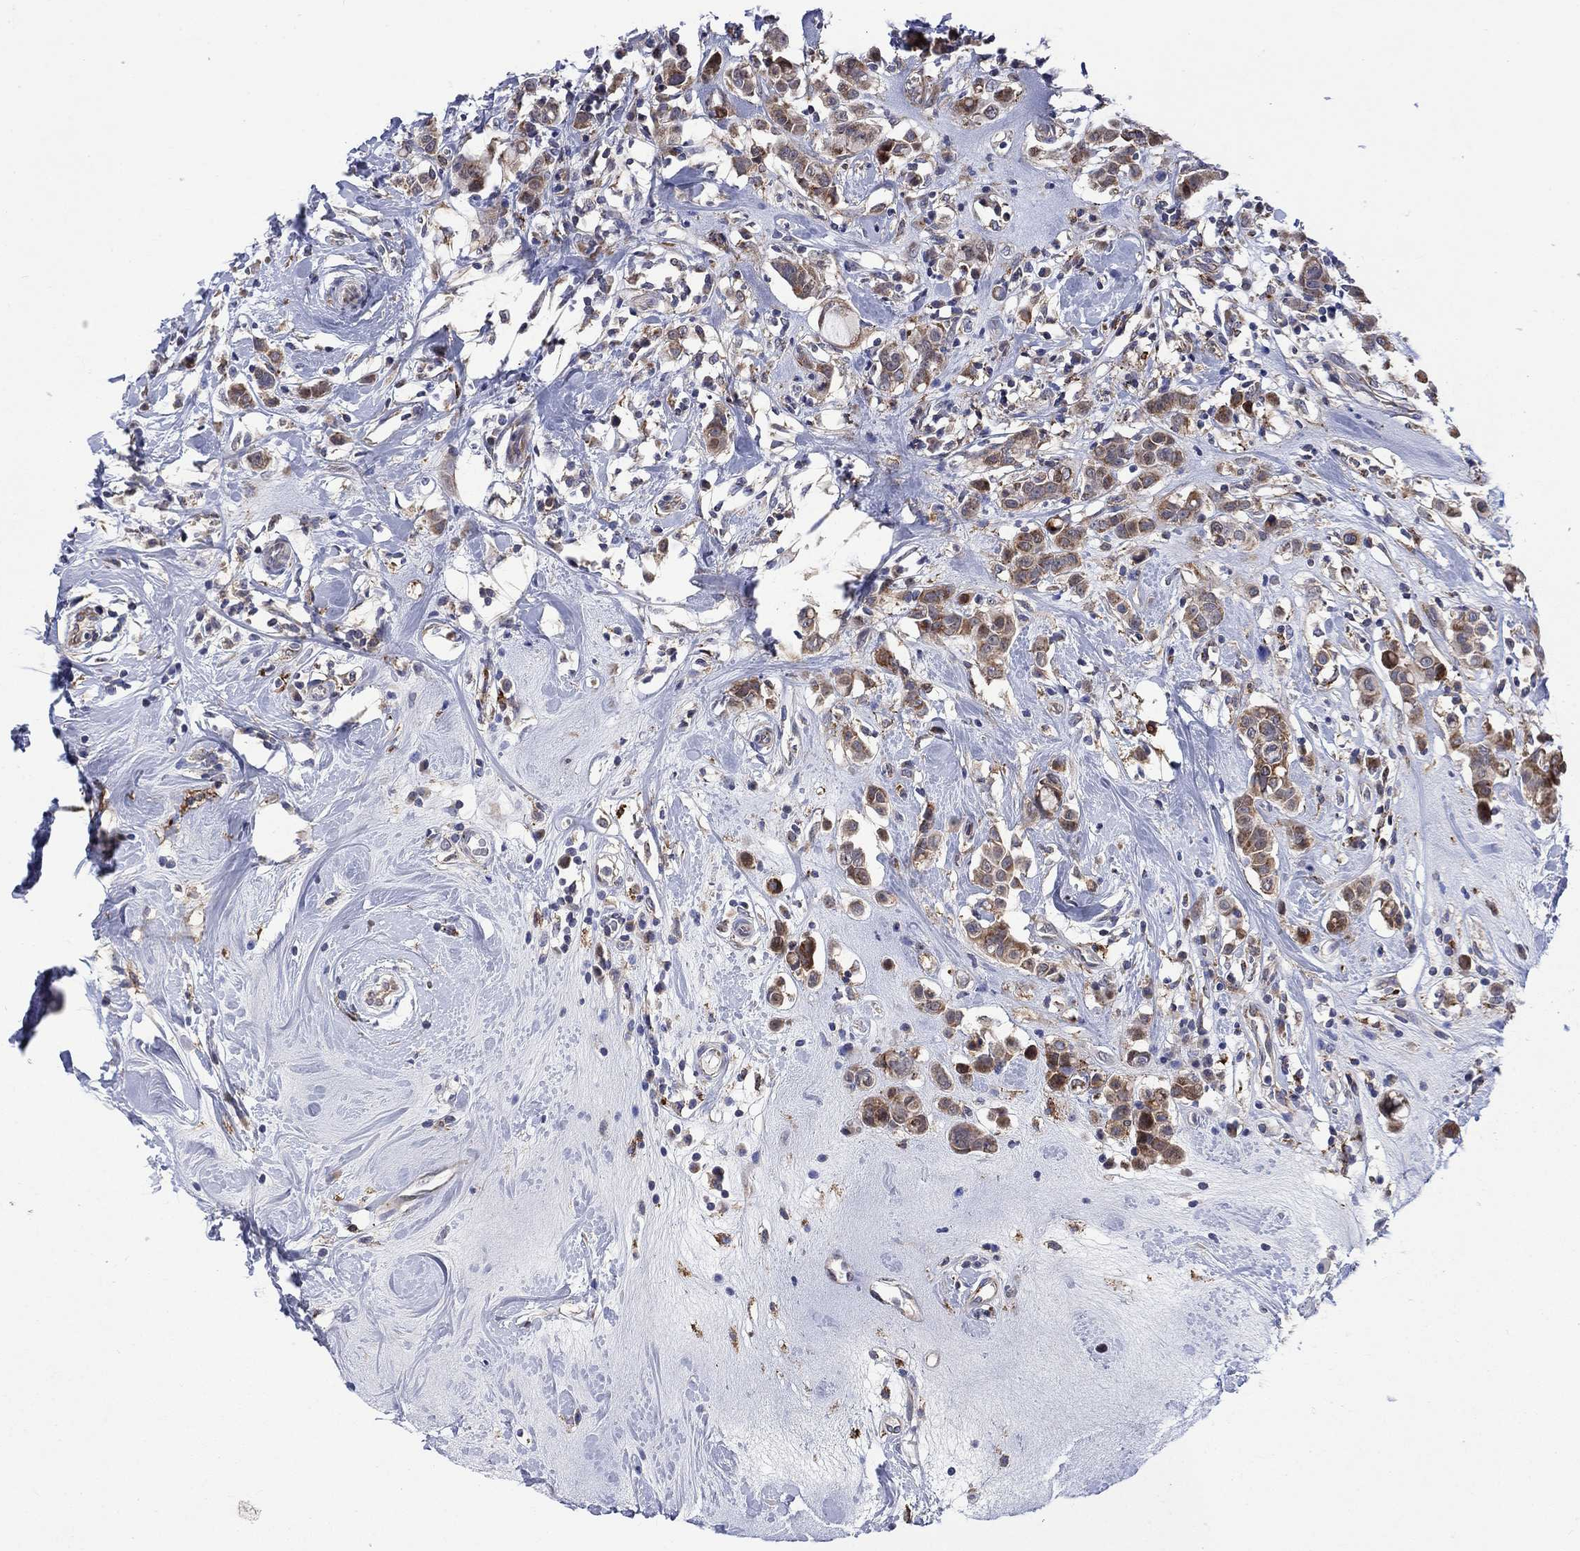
{"staining": {"intensity": "moderate", "quantity": ">75%", "location": "cytoplasmic/membranous"}, "tissue": "breast cancer", "cell_type": "Tumor cells", "image_type": "cancer", "snomed": [{"axis": "morphology", "description": "Duct carcinoma"}, {"axis": "topography", "description": "Breast"}], "caption": "A high-resolution histopathology image shows IHC staining of breast infiltrating ductal carcinoma, which displays moderate cytoplasmic/membranous staining in approximately >75% of tumor cells.", "gene": "SLC35F2", "patient": {"sex": "female", "age": 27}}